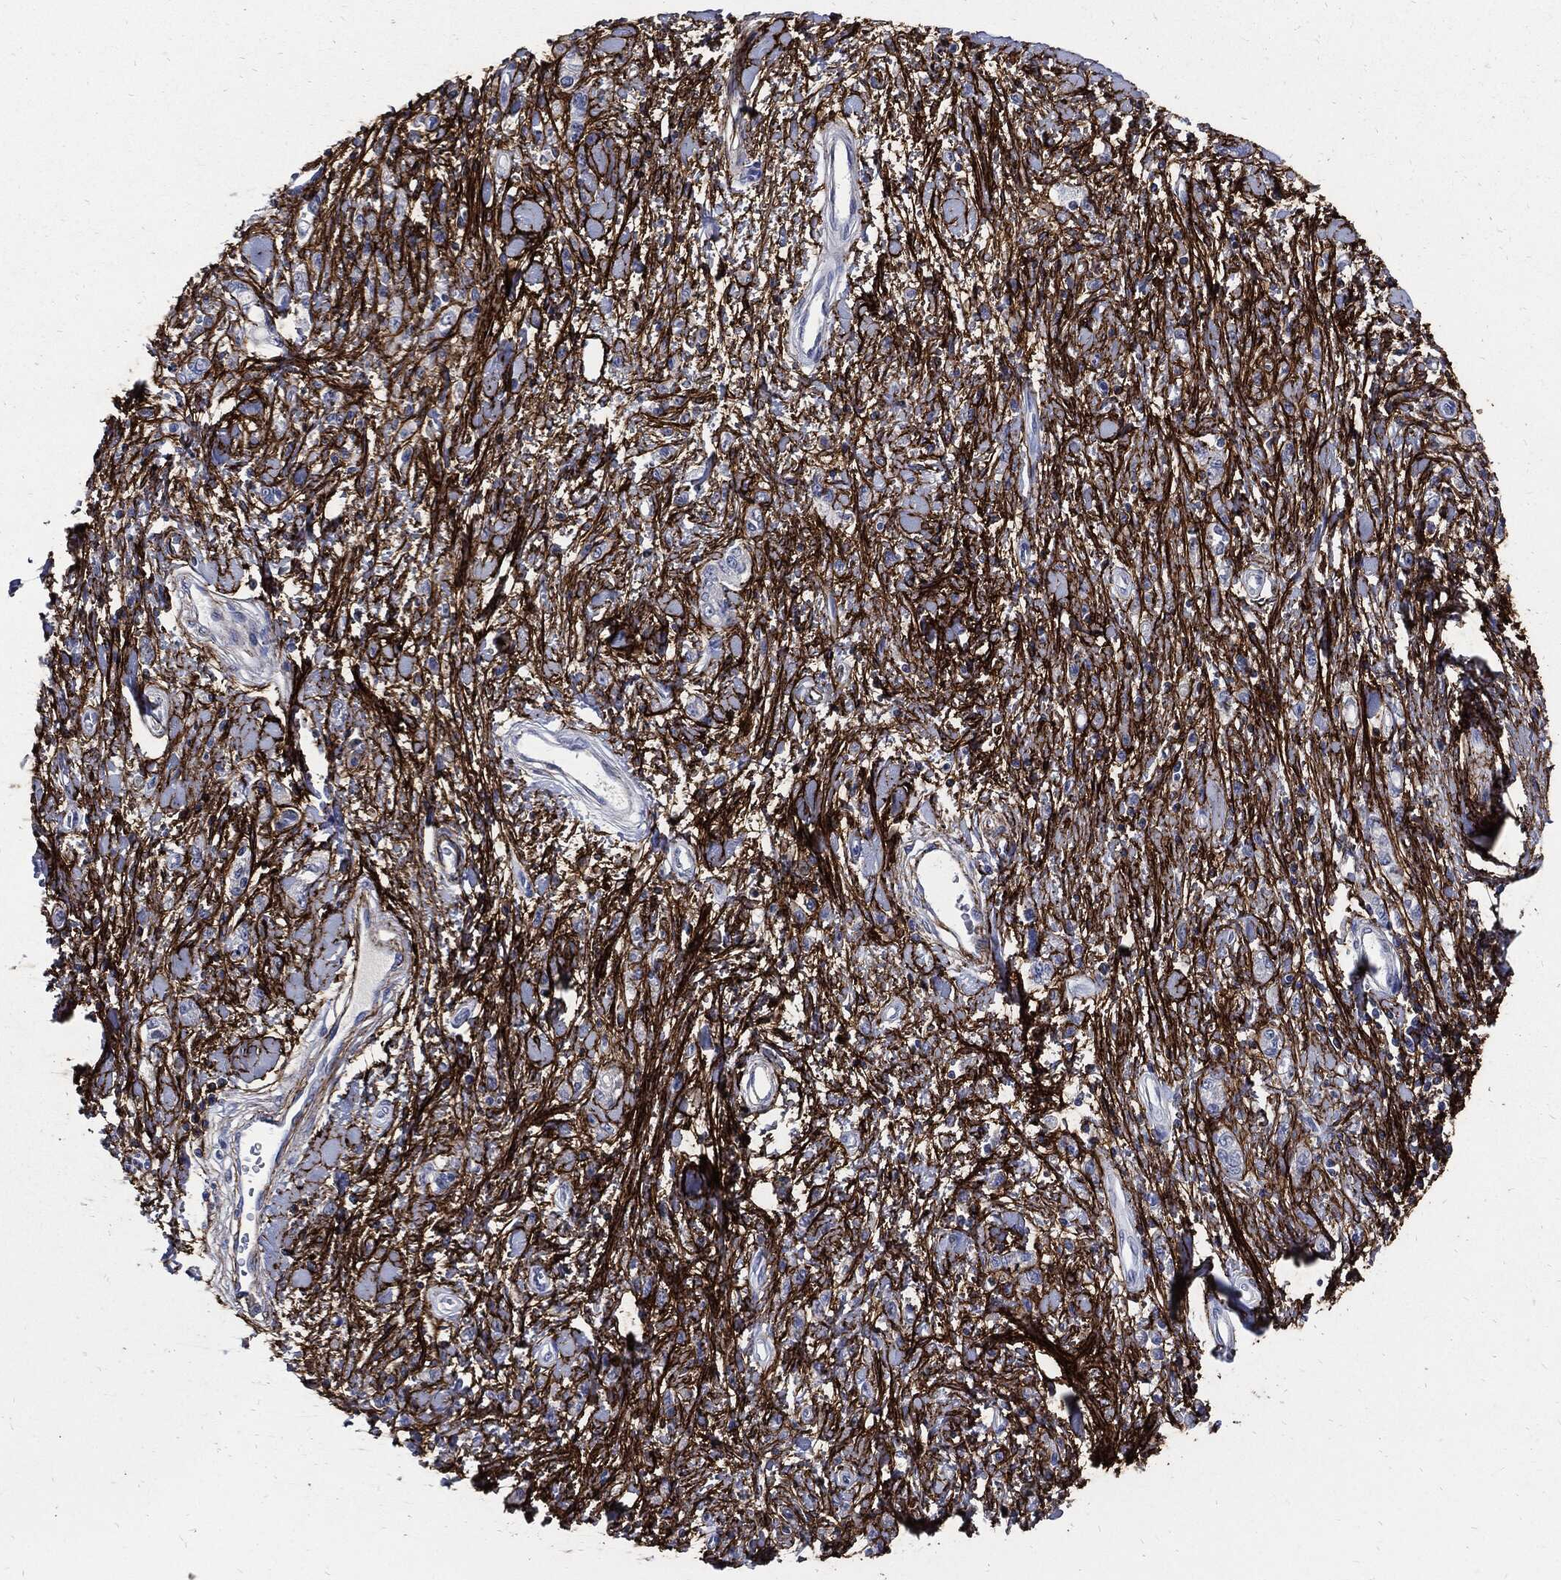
{"staining": {"intensity": "negative", "quantity": "none", "location": "none"}, "tissue": "stomach cancer", "cell_type": "Tumor cells", "image_type": "cancer", "snomed": [{"axis": "morphology", "description": "Adenocarcinoma, NOS"}, {"axis": "topography", "description": "Stomach"}], "caption": "A high-resolution micrograph shows immunohistochemistry staining of adenocarcinoma (stomach), which shows no significant expression in tumor cells.", "gene": "FBN1", "patient": {"sex": "male", "age": 77}}